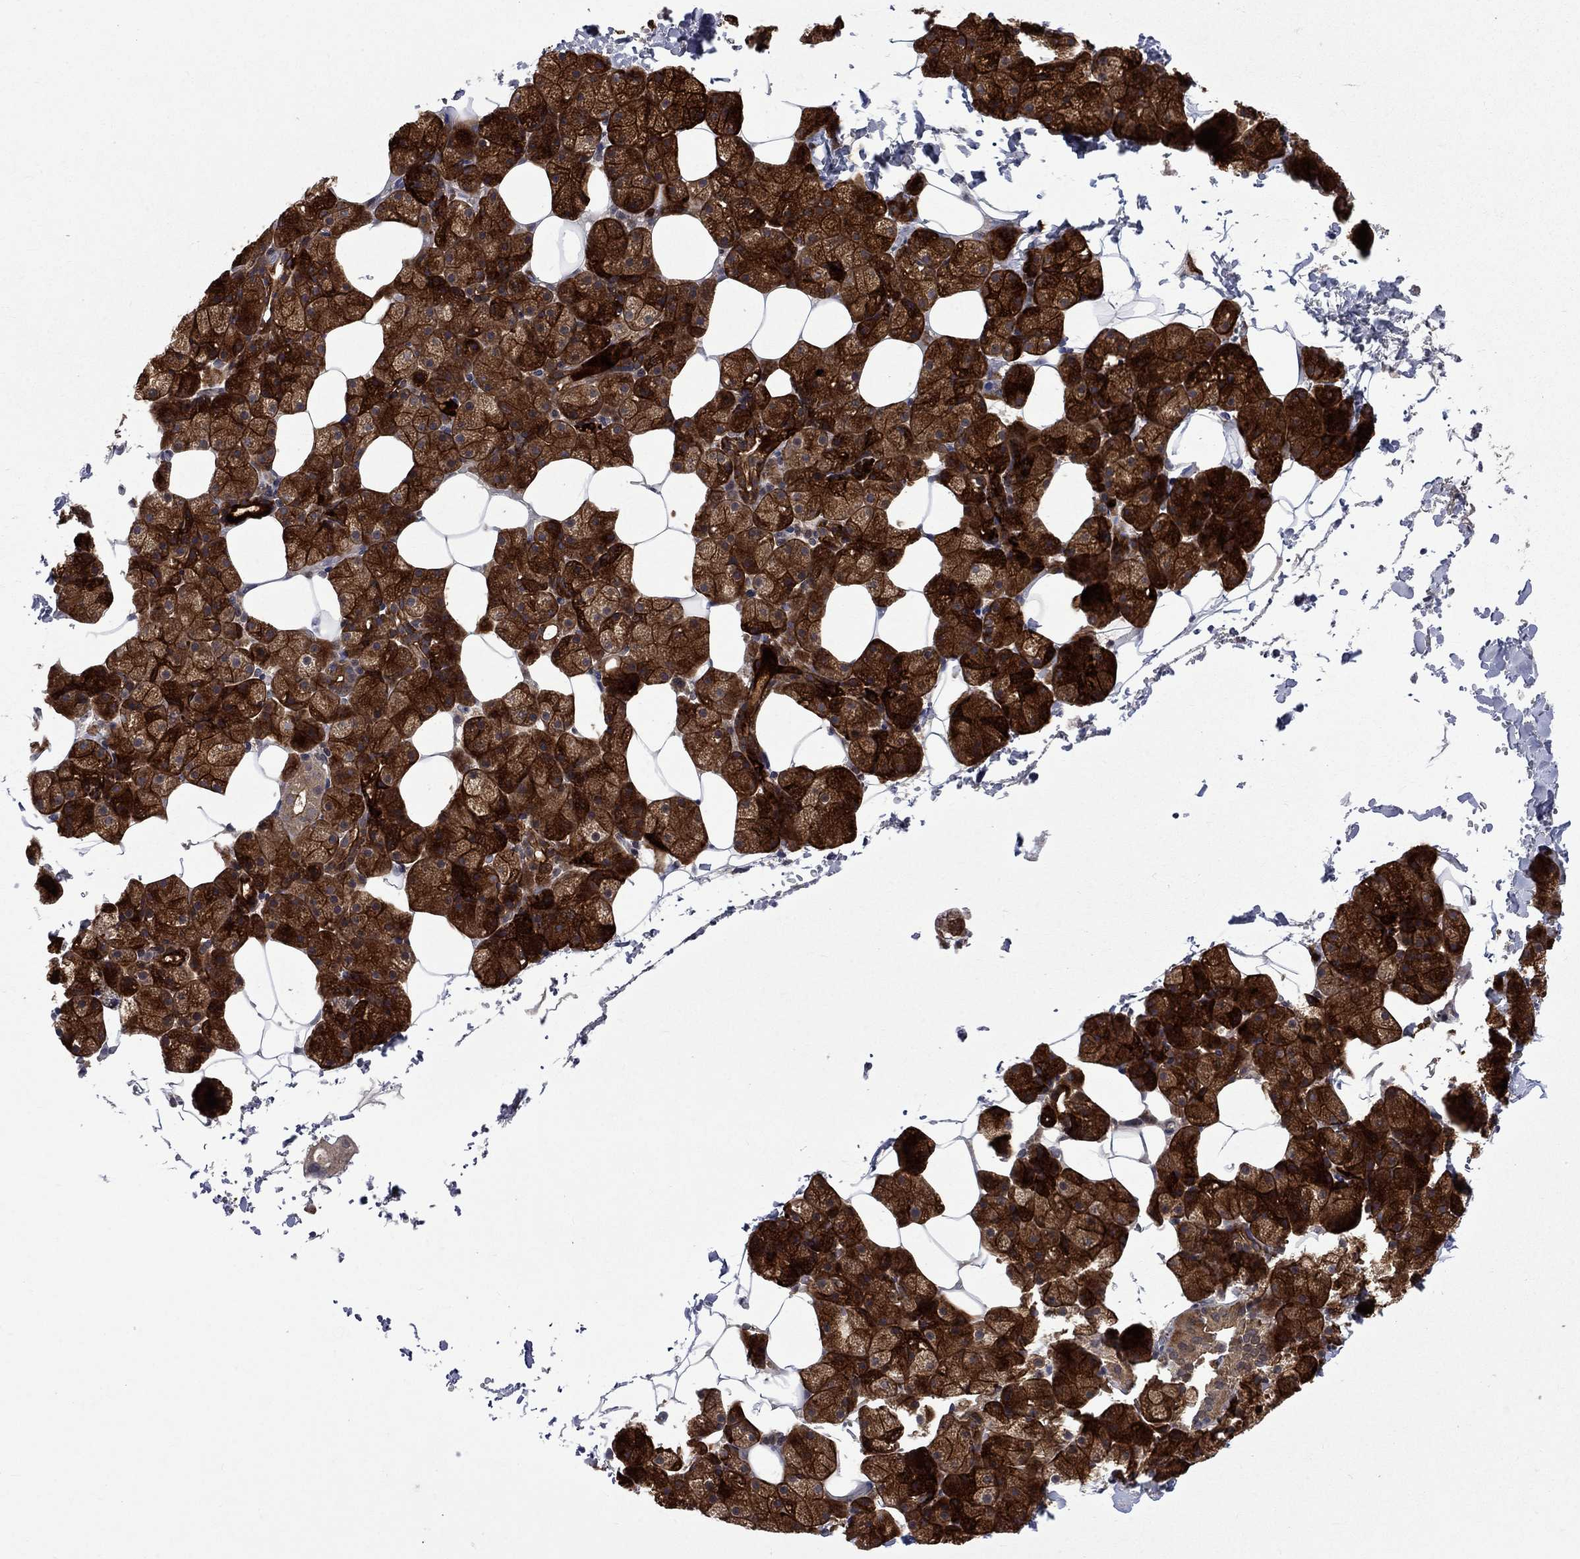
{"staining": {"intensity": "strong", "quantity": ">75%", "location": "cytoplasmic/membranous"}, "tissue": "salivary gland", "cell_type": "Glandular cells", "image_type": "normal", "snomed": [{"axis": "morphology", "description": "Normal tissue, NOS"}, {"axis": "topography", "description": "Salivary gland"}], "caption": "Immunohistochemistry (IHC) staining of unremarkable salivary gland, which exhibits high levels of strong cytoplasmic/membranous staining in approximately >75% of glandular cells indicating strong cytoplasmic/membranous protein staining. The staining was performed using DAB (3,3'-diaminobenzidine) (brown) for protein detection and nuclei were counterstained in hematoxylin (blue).", "gene": "TMEM33", "patient": {"sex": "male", "age": 38}}